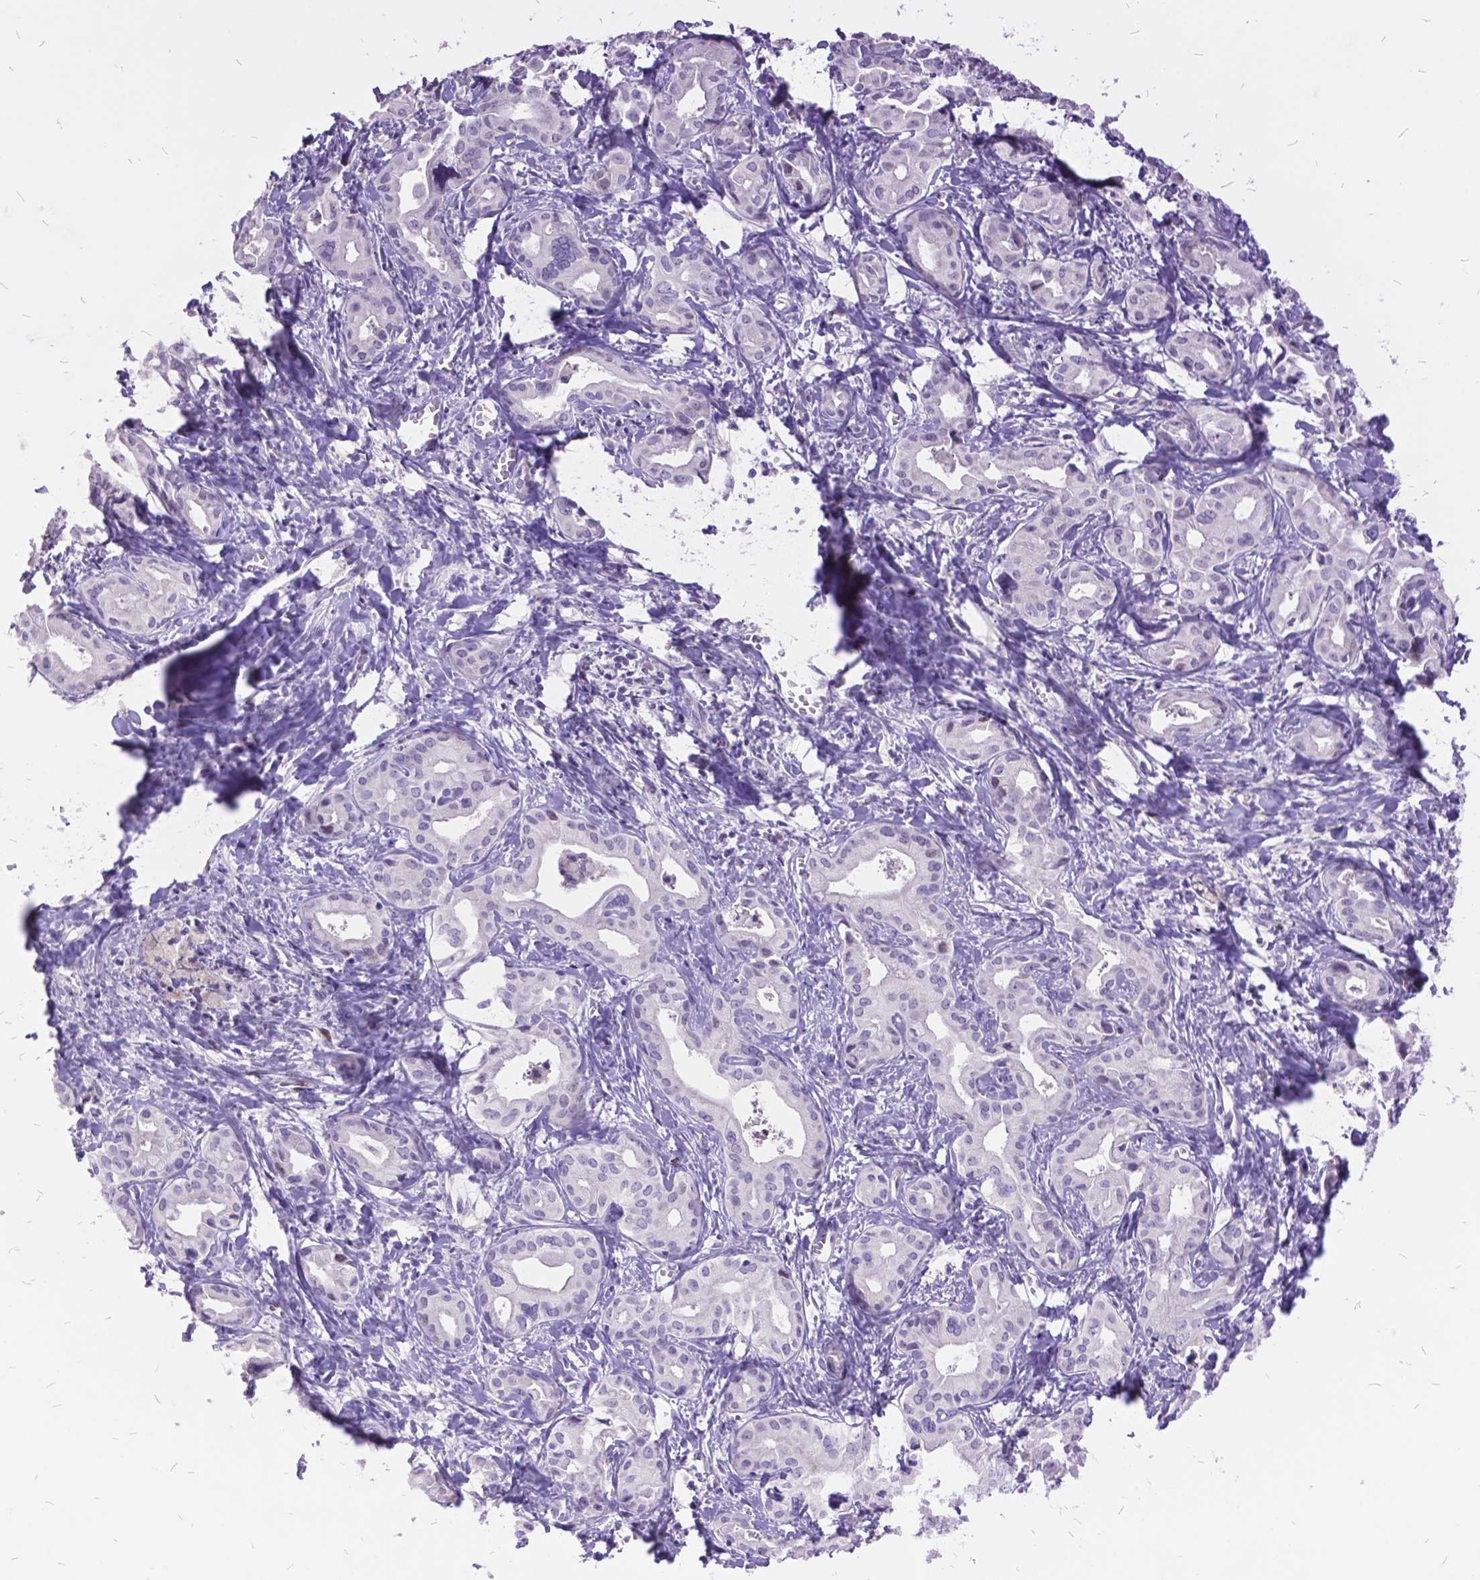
{"staining": {"intensity": "negative", "quantity": "none", "location": "none"}, "tissue": "liver cancer", "cell_type": "Tumor cells", "image_type": "cancer", "snomed": [{"axis": "morphology", "description": "Cholangiocarcinoma"}, {"axis": "topography", "description": "Liver"}], "caption": "This is an immunohistochemistry (IHC) histopathology image of liver cancer (cholangiocarcinoma). There is no staining in tumor cells.", "gene": "ITGB6", "patient": {"sex": "female", "age": 65}}